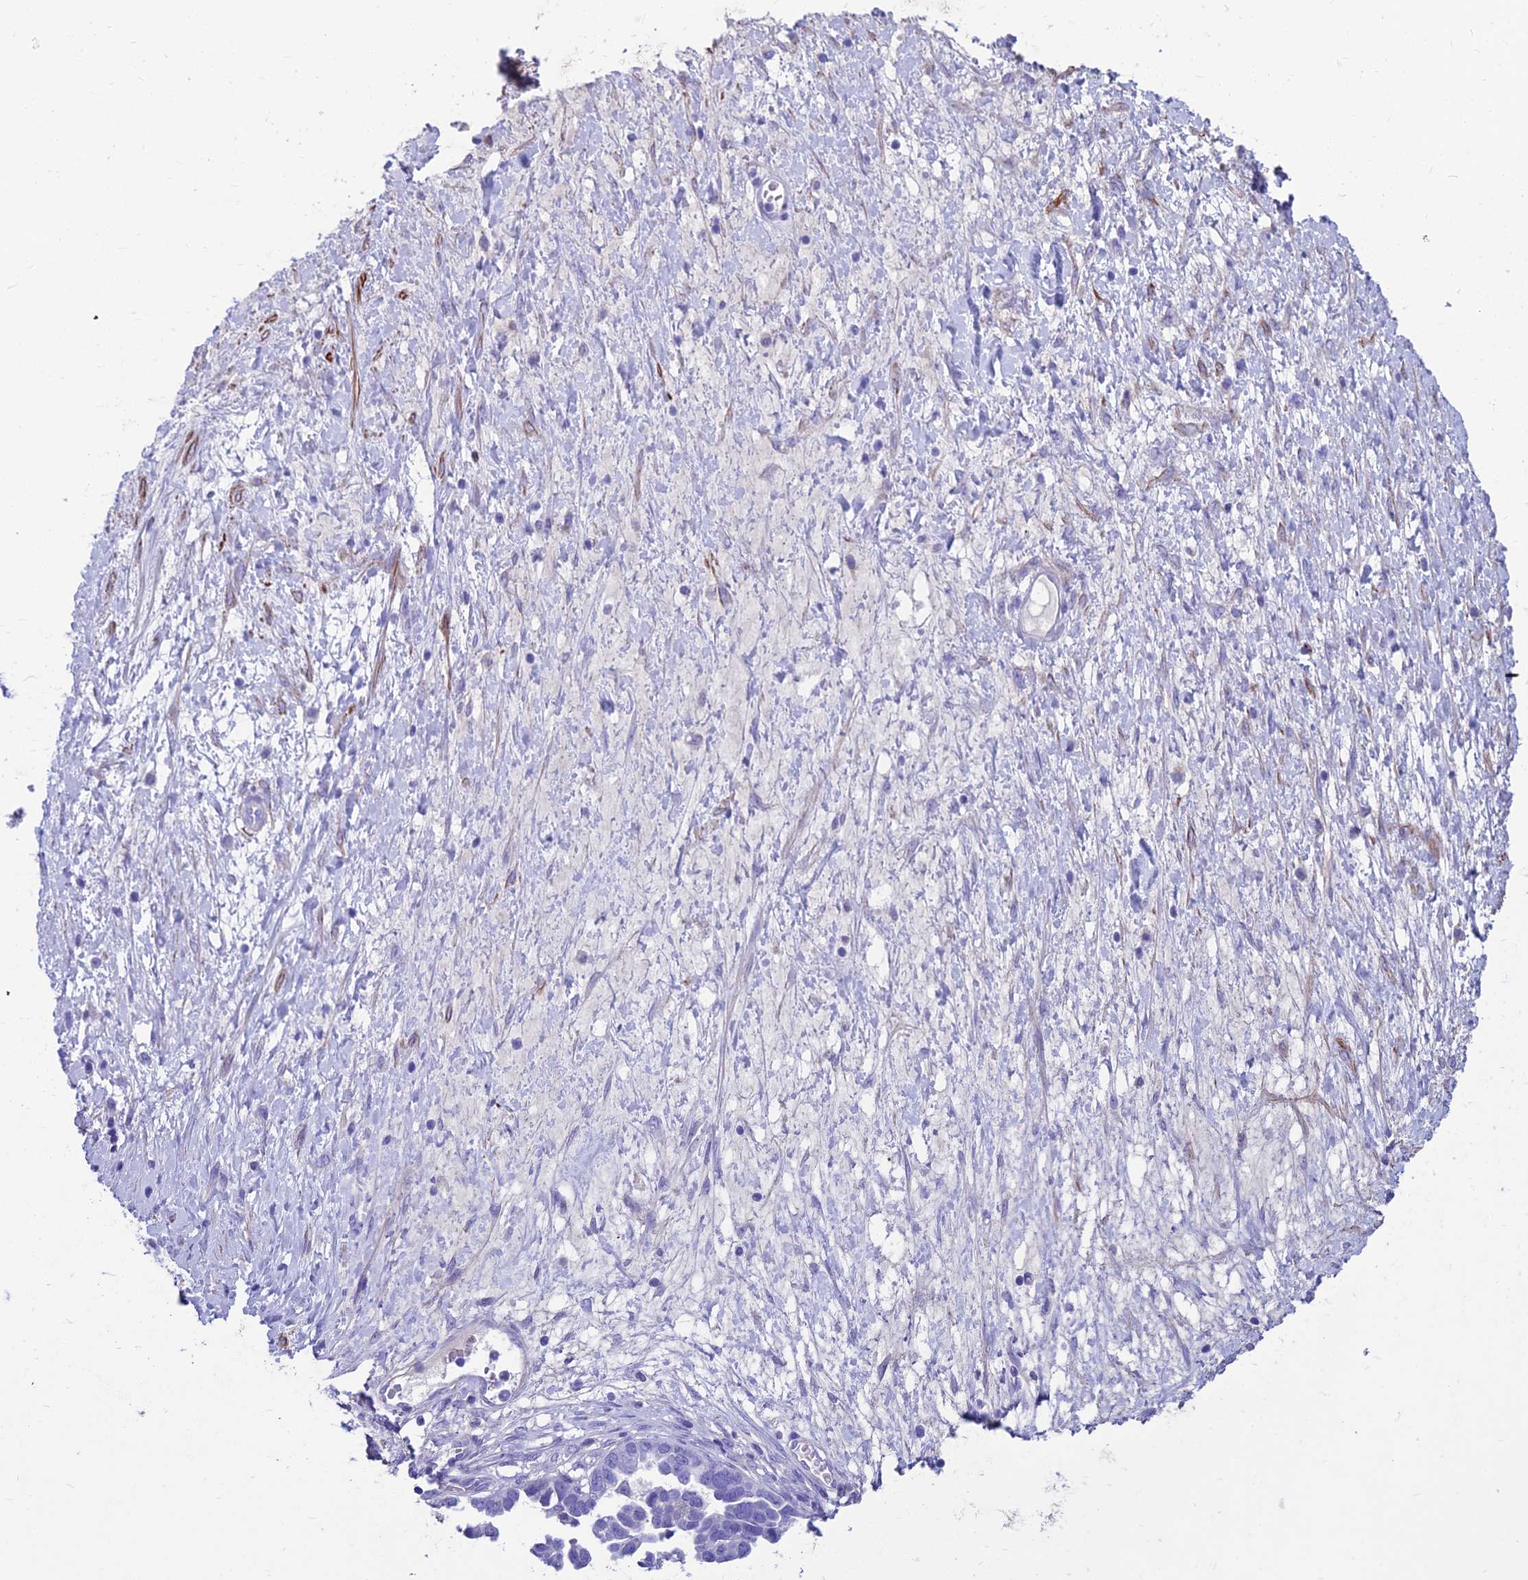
{"staining": {"intensity": "negative", "quantity": "none", "location": "none"}, "tissue": "ovarian cancer", "cell_type": "Tumor cells", "image_type": "cancer", "snomed": [{"axis": "morphology", "description": "Cystadenocarcinoma, serous, NOS"}, {"axis": "topography", "description": "Ovary"}], "caption": "This is an immunohistochemistry histopathology image of ovarian cancer. There is no positivity in tumor cells.", "gene": "GNG11", "patient": {"sex": "female", "age": 54}}